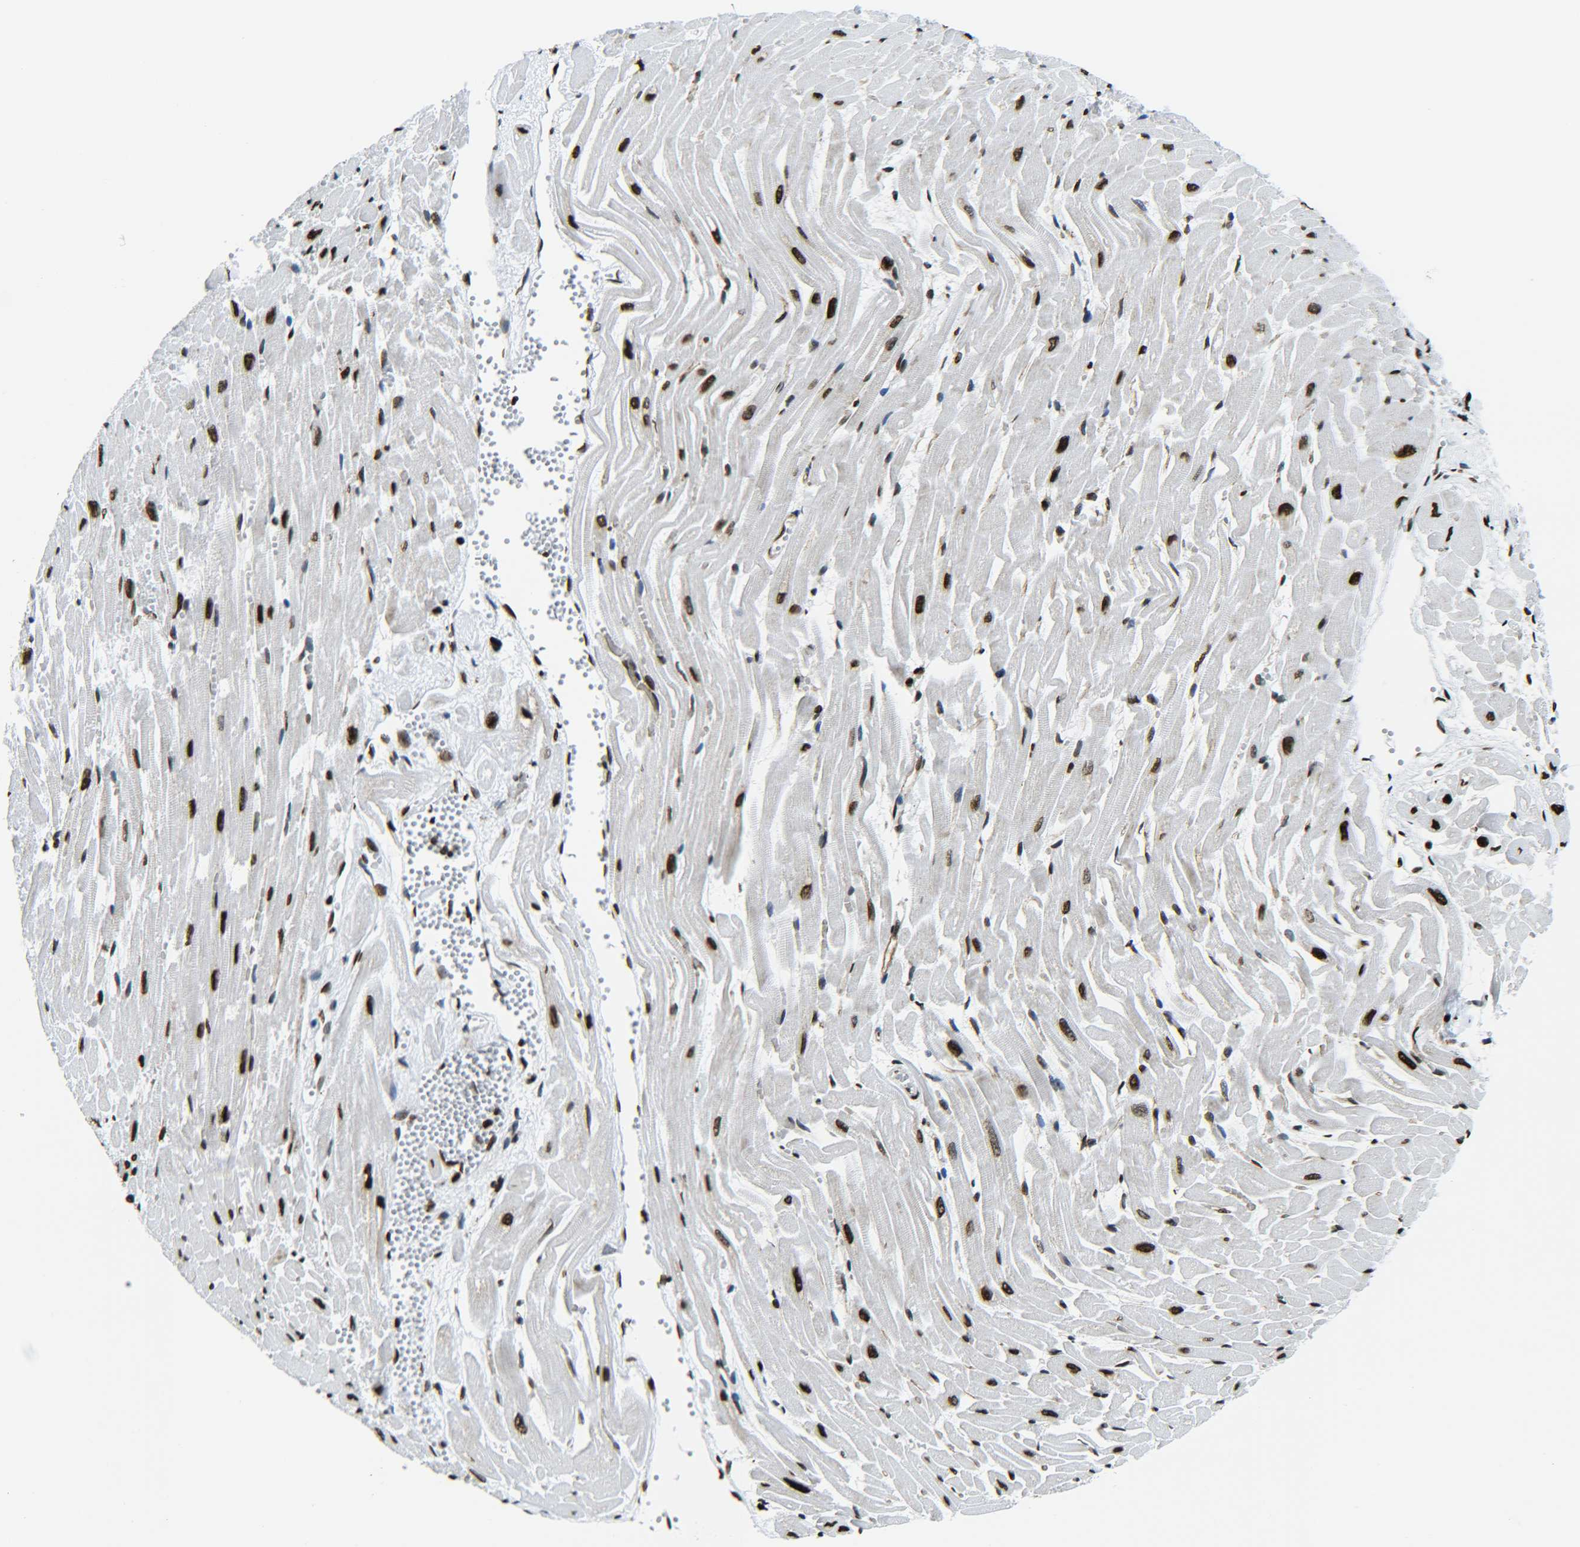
{"staining": {"intensity": "strong", "quantity": ">75%", "location": "nuclear"}, "tissue": "heart muscle", "cell_type": "Cardiomyocytes", "image_type": "normal", "snomed": [{"axis": "morphology", "description": "Normal tissue, NOS"}, {"axis": "topography", "description": "Heart"}], "caption": "IHC (DAB) staining of benign heart muscle exhibits strong nuclear protein staining in approximately >75% of cardiomyocytes.", "gene": "H2AX", "patient": {"sex": "female", "age": 19}}